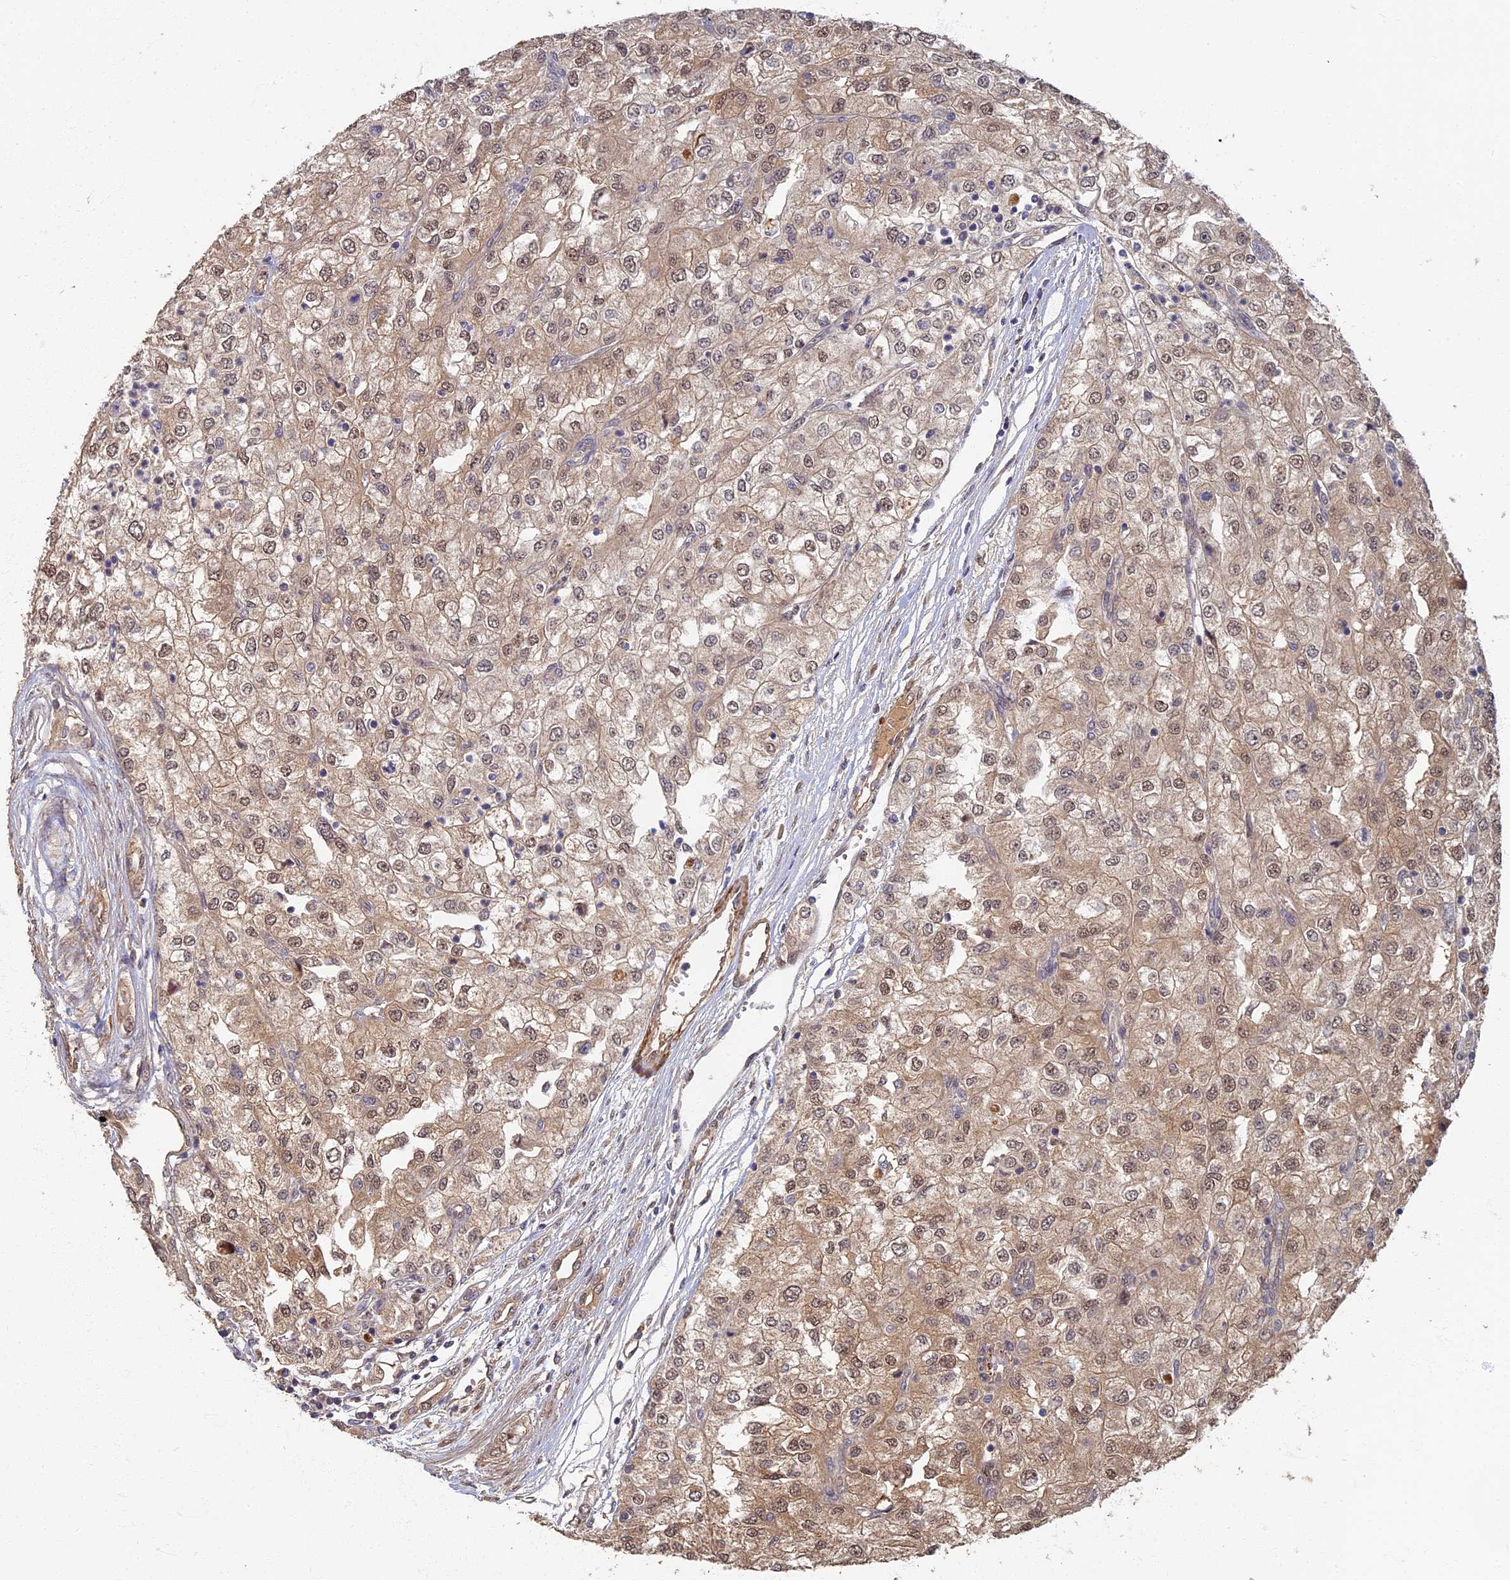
{"staining": {"intensity": "weak", "quantity": ">75%", "location": "cytoplasmic/membranous,nuclear"}, "tissue": "renal cancer", "cell_type": "Tumor cells", "image_type": "cancer", "snomed": [{"axis": "morphology", "description": "Adenocarcinoma, NOS"}, {"axis": "topography", "description": "Kidney"}], "caption": "A high-resolution image shows IHC staining of renal adenocarcinoma, which exhibits weak cytoplasmic/membranous and nuclear staining in approximately >75% of tumor cells.", "gene": "RSPH3", "patient": {"sex": "female", "age": 54}}